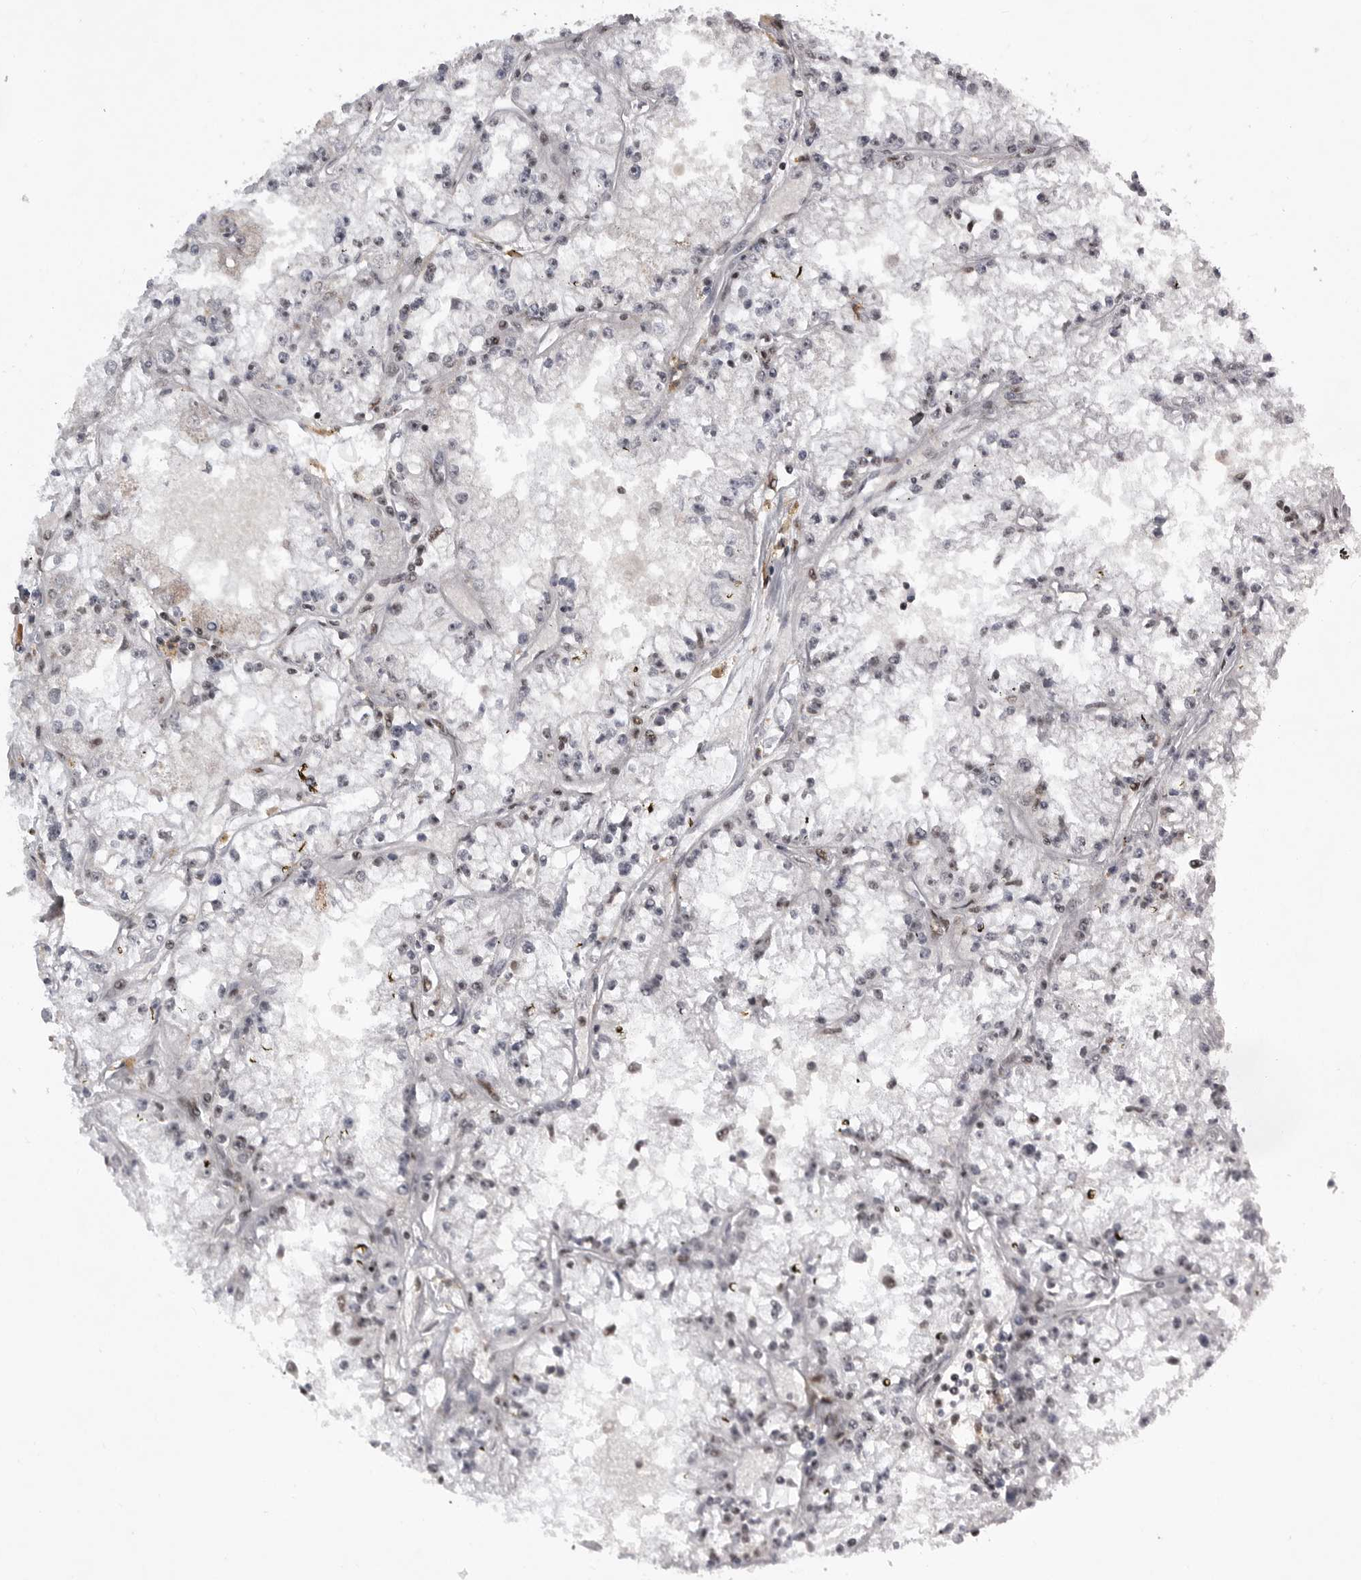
{"staining": {"intensity": "negative", "quantity": "none", "location": "none"}, "tissue": "renal cancer", "cell_type": "Tumor cells", "image_type": "cancer", "snomed": [{"axis": "morphology", "description": "Adenocarcinoma, NOS"}, {"axis": "topography", "description": "Kidney"}], "caption": "DAB (3,3'-diaminobenzidine) immunohistochemical staining of human adenocarcinoma (renal) reveals no significant staining in tumor cells.", "gene": "PPP1R8", "patient": {"sex": "male", "age": 56}}